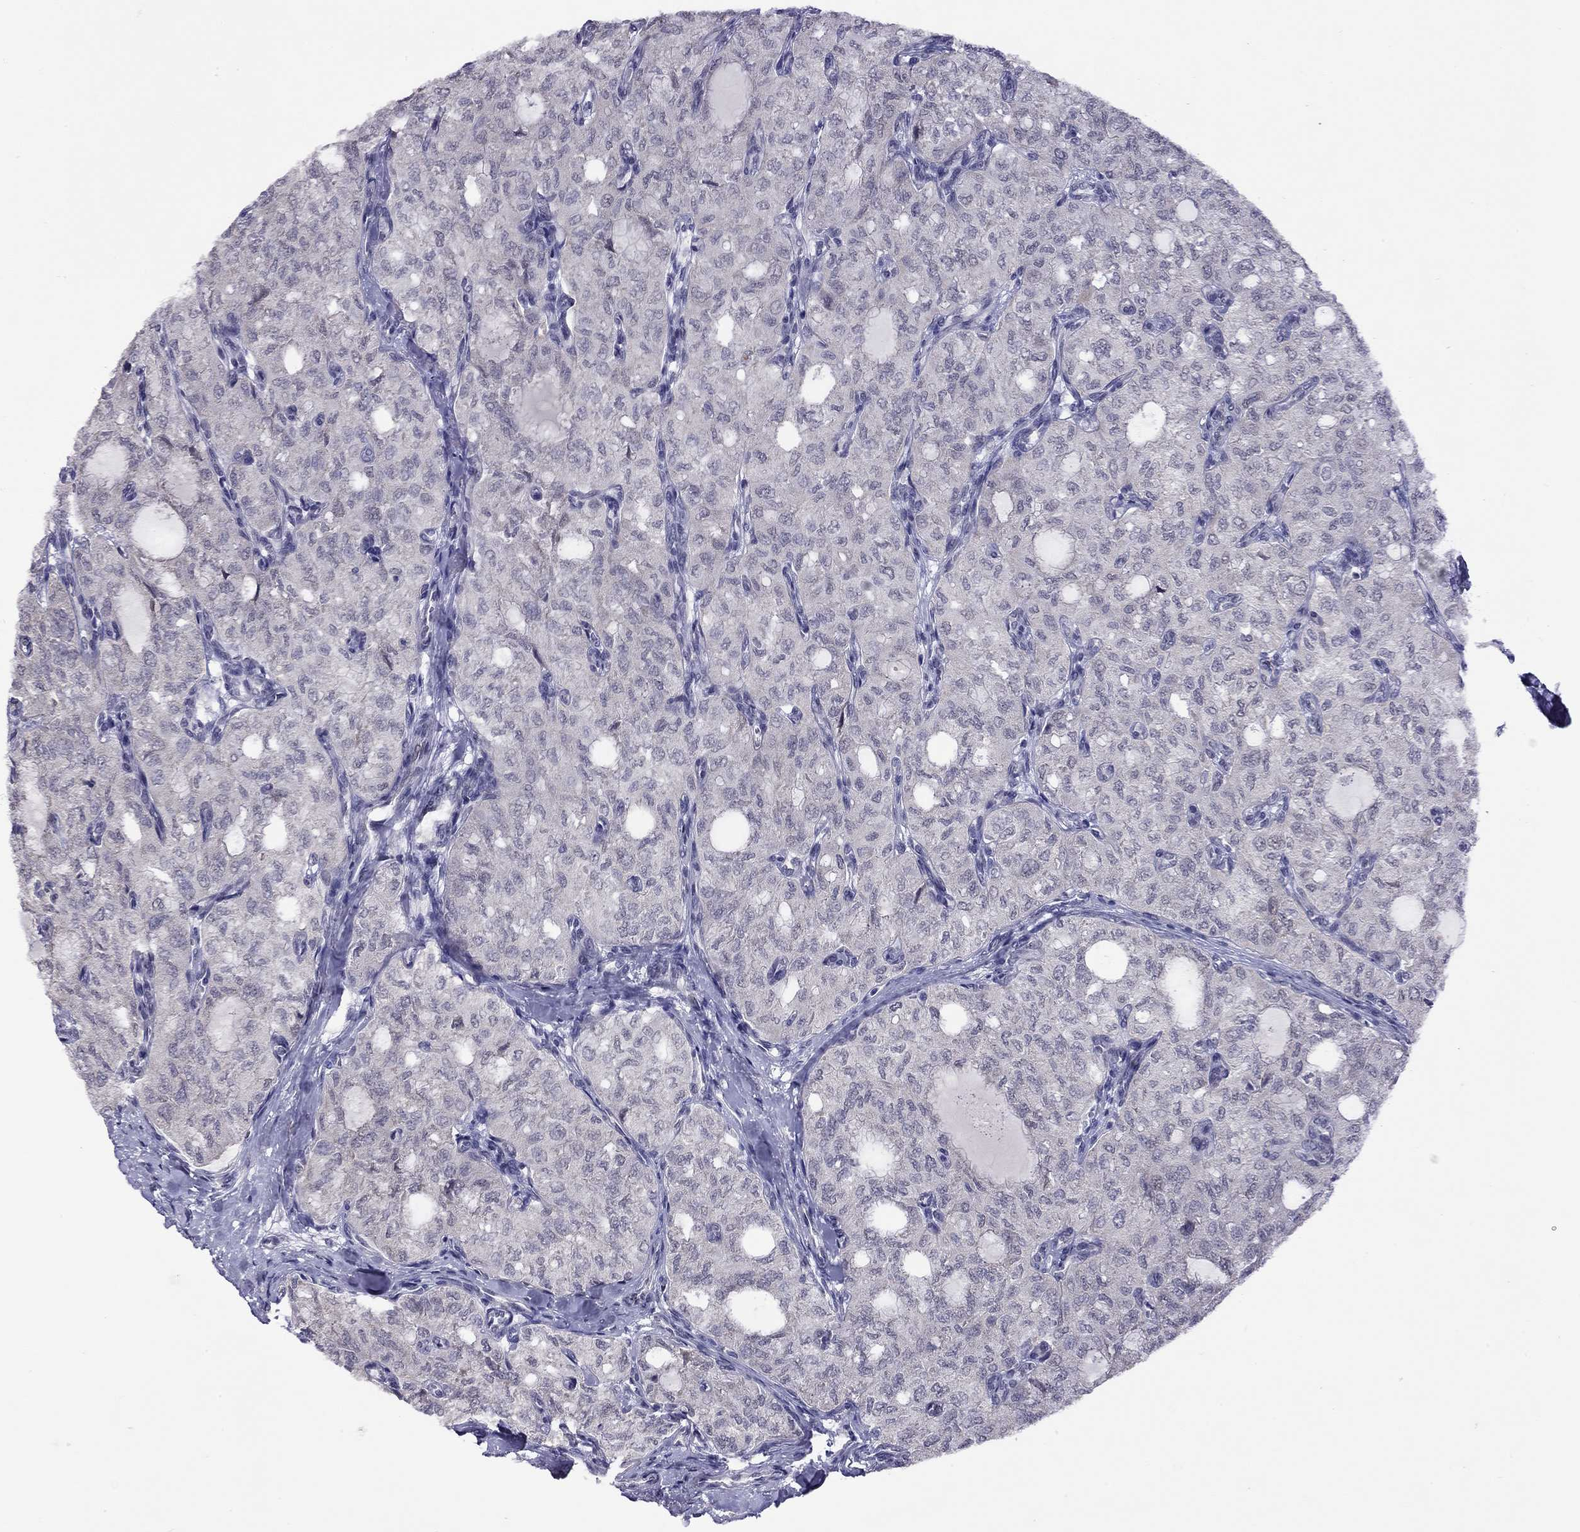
{"staining": {"intensity": "negative", "quantity": "none", "location": "none"}, "tissue": "thyroid cancer", "cell_type": "Tumor cells", "image_type": "cancer", "snomed": [{"axis": "morphology", "description": "Follicular adenoma carcinoma, NOS"}, {"axis": "topography", "description": "Thyroid gland"}], "caption": "This is an immunohistochemistry (IHC) photomicrograph of human thyroid cancer. There is no expression in tumor cells.", "gene": "HES5", "patient": {"sex": "male", "age": 75}}